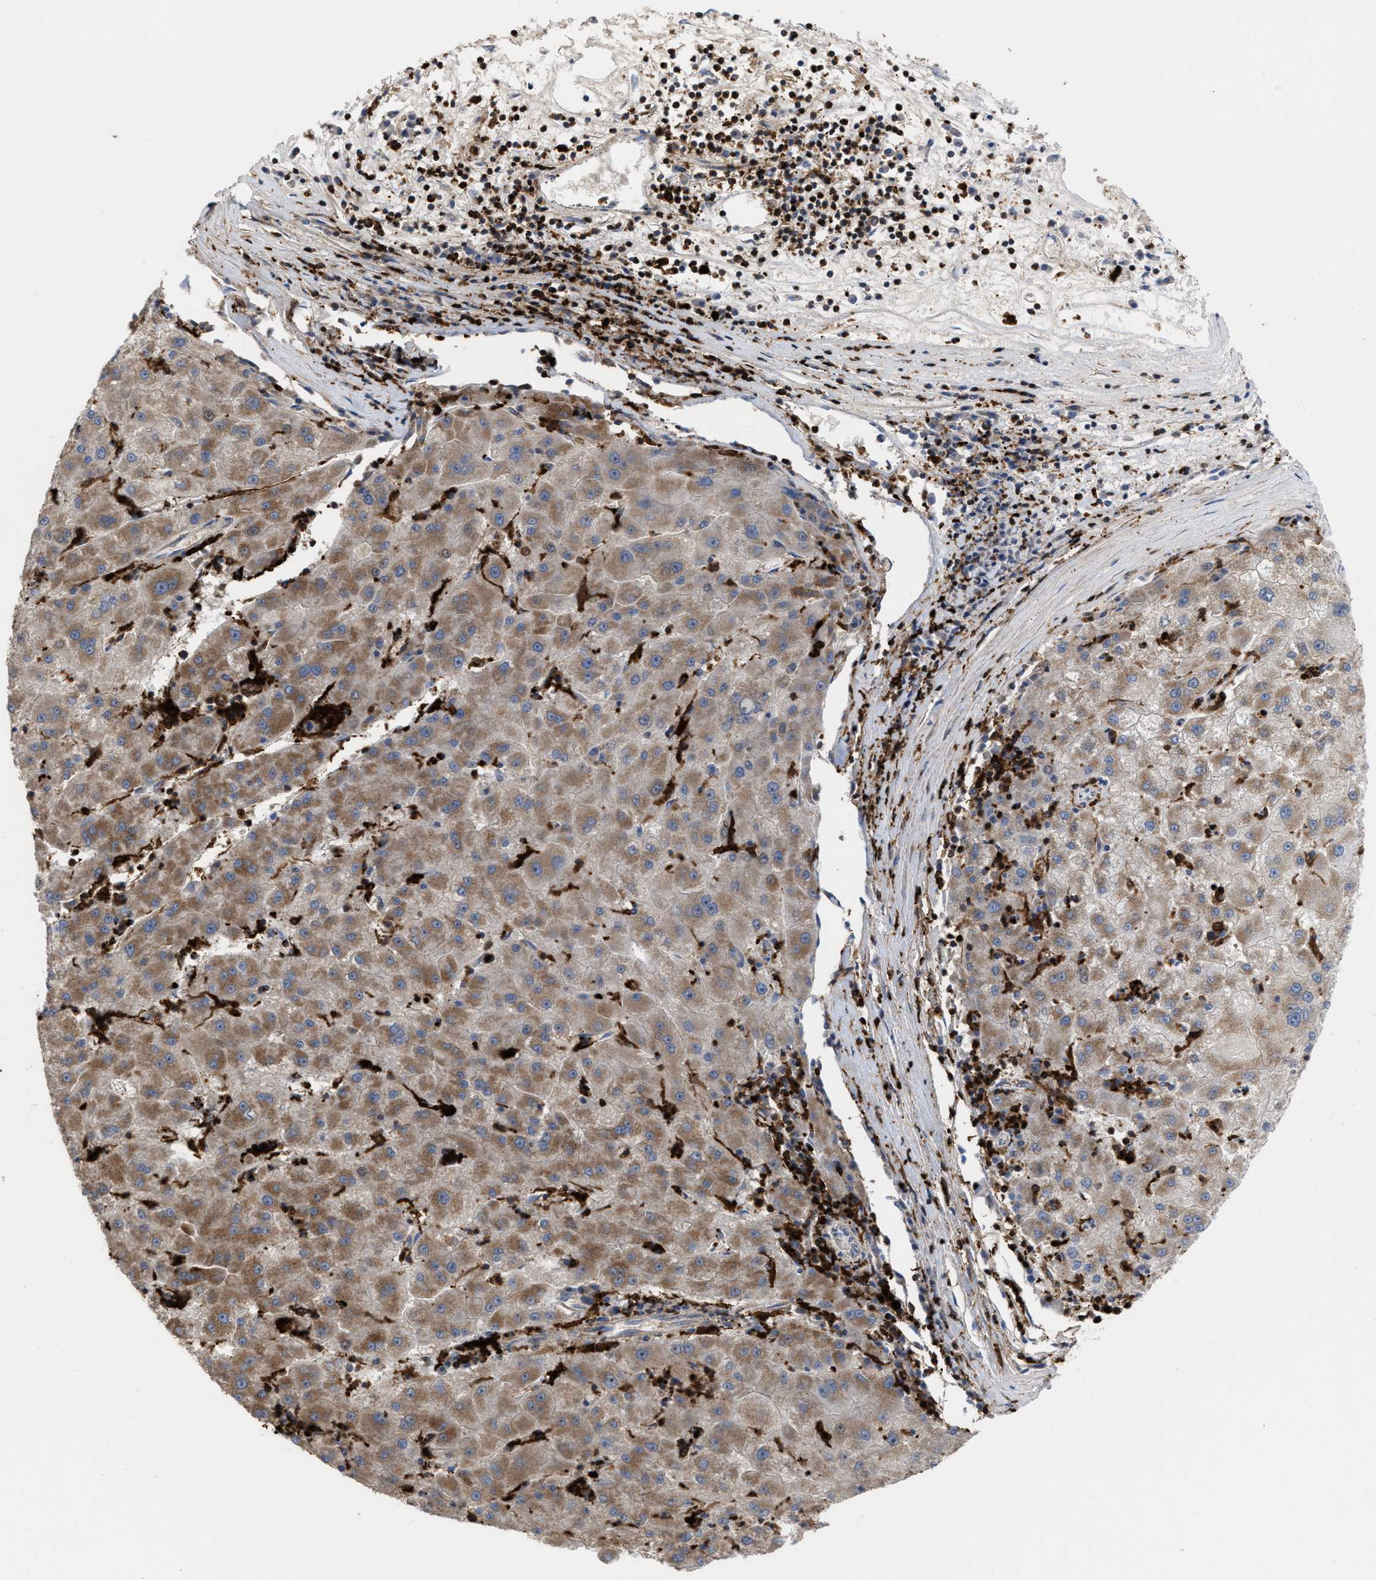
{"staining": {"intensity": "moderate", "quantity": ">75%", "location": "cytoplasmic/membranous"}, "tissue": "liver cancer", "cell_type": "Tumor cells", "image_type": "cancer", "snomed": [{"axis": "morphology", "description": "Carcinoma, Hepatocellular, NOS"}, {"axis": "topography", "description": "Liver"}], "caption": "Immunohistochemical staining of liver cancer (hepatocellular carcinoma) displays moderate cytoplasmic/membranous protein positivity in about >75% of tumor cells.", "gene": "PTPRE", "patient": {"sex": "male", "age": 72}}